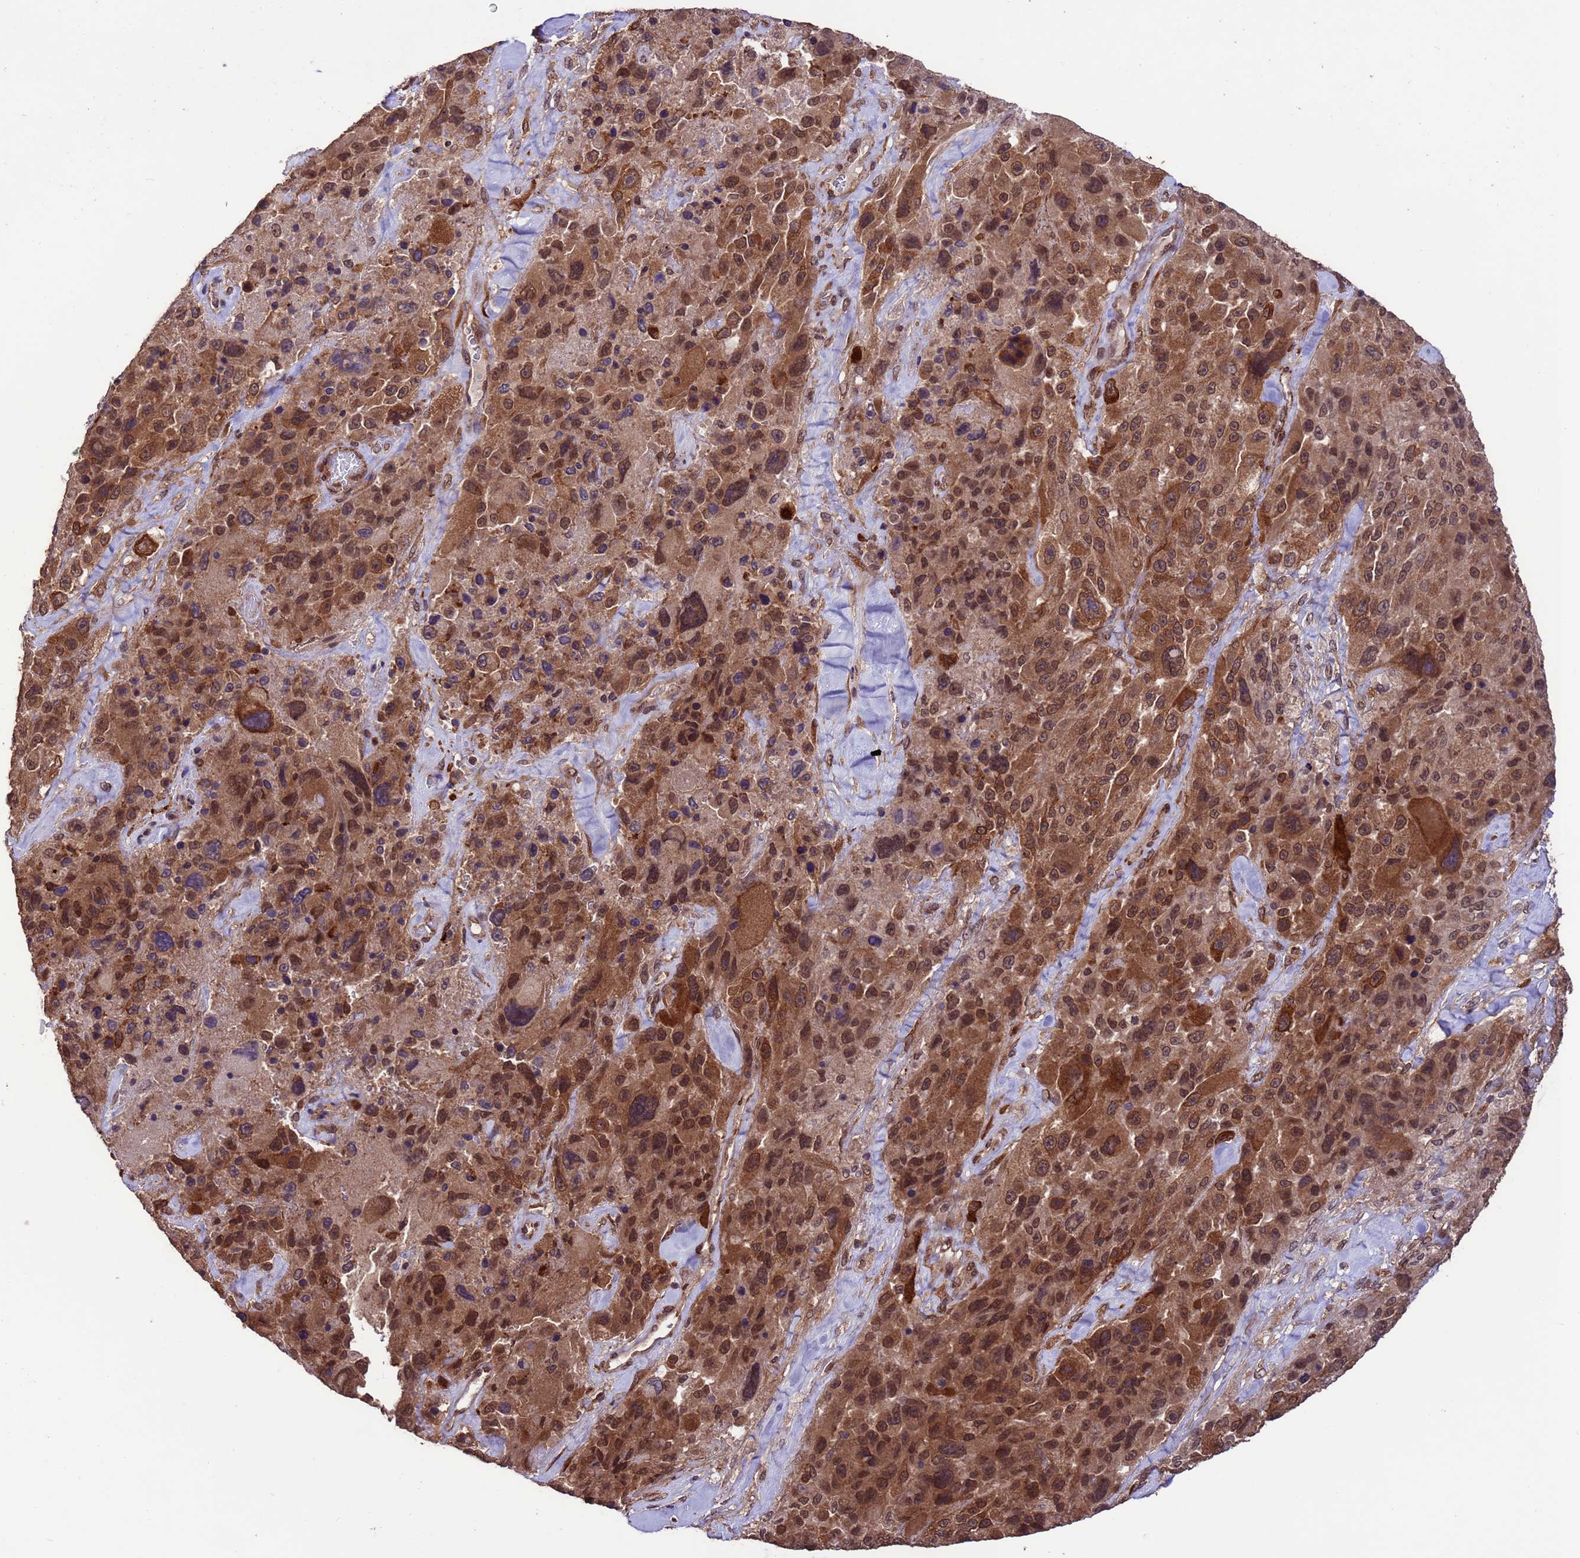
{"staining": {"intensity": "moderate", "quantity": ">75%", "location": "cytoplasmic/membranous,nuclear"}, "tissue": "melanoma", "cell_type": "Tumor cells", "image_type": "cancer", "snomed": [{"axis": "morphology", "description": "Malignant melanoma, Metastatic site"}, {"axis": "topography", "description": "Lymph node"}], "caption": "Protein expression analysis of malignant melanoma (metastatic site) reveals moderate cytoplasmic/membranous and nuclear staining in approximately >75% of tumor cells.", "gene": "VSTM4", "patient": {"sex": "male", "age": 62}}